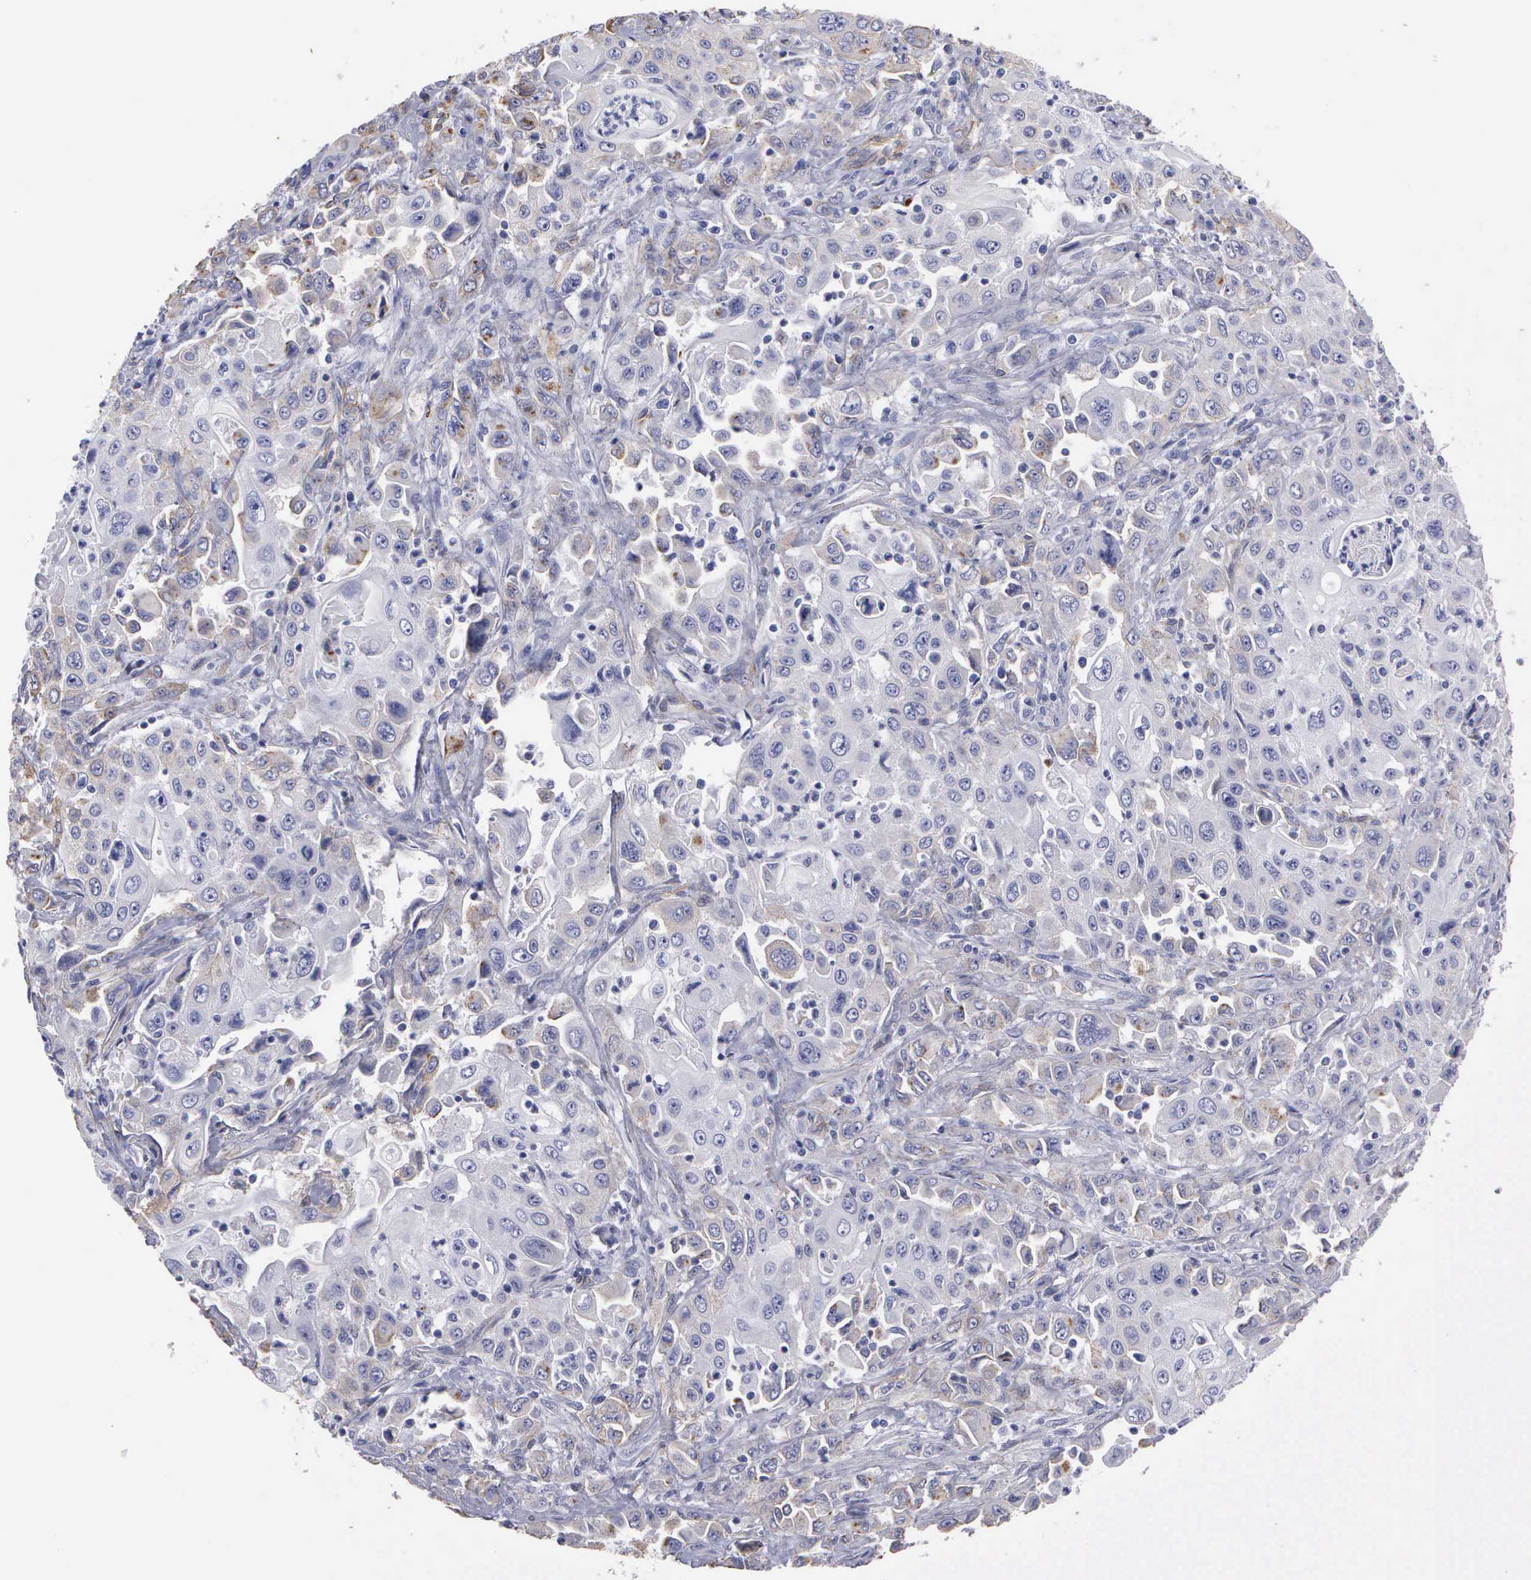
{"staining": {"intensity": "negative", "quantity": "none", "location": "none"}, "tissue": "pancreatic cancer", "cell_type": "Tumor cells", "image_type": "cancer", "snomed": [{"axis": "morphology", "description": "Adenocarcinoma, NOS"}, {"axis": "topography", "description": "Pancreas"}], "caption": "High magnification brightfield microscopy of pancreatic cancer stained with DAB (brown) and counterstained with hematoxylin (blue): tumor cells show no significant expression.", "gene": "MAGEB10", "patient": {"sex": "male", "age": 70}}